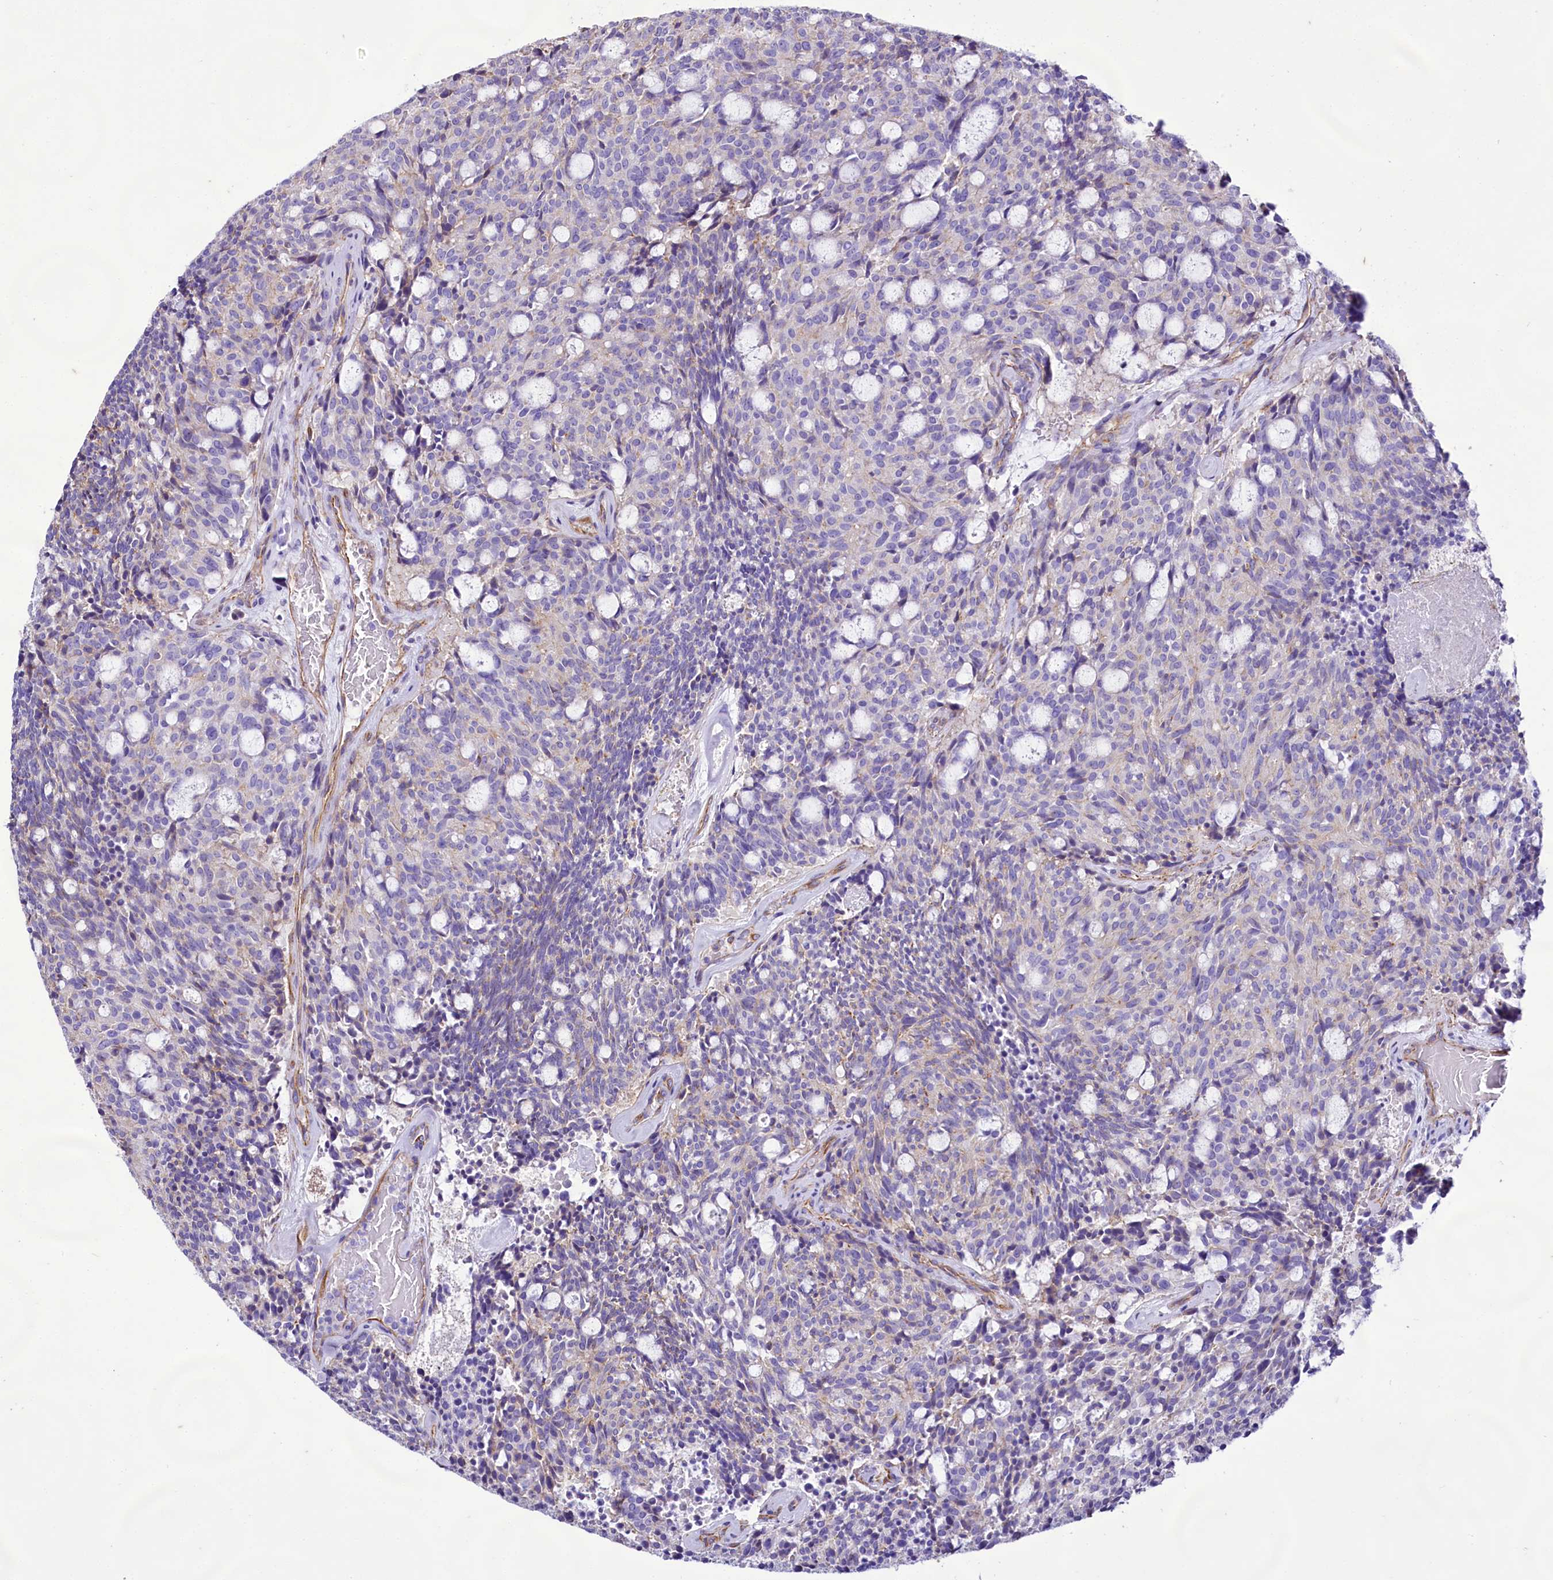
{"staining": {"intensity": "negative", "quantity": "none", "location": "none"}, "tissue": "carcinoid", "cell_type": "Tumor cells", "image_type": "cancer", "snomed": [{"axis": "morphology", "description": "Carcinoid, malignant, NOS"}, {"axis": "topography", "description": "Pancreas"}], "caption": "Tumor cells are negative for brown protein staining in malignant carcinoid. (Immunohistochemistry (ihc), brightfield microscopy, high magnification).", "gene": "CD99", "patient": {"sex": "female", "age": 54}}